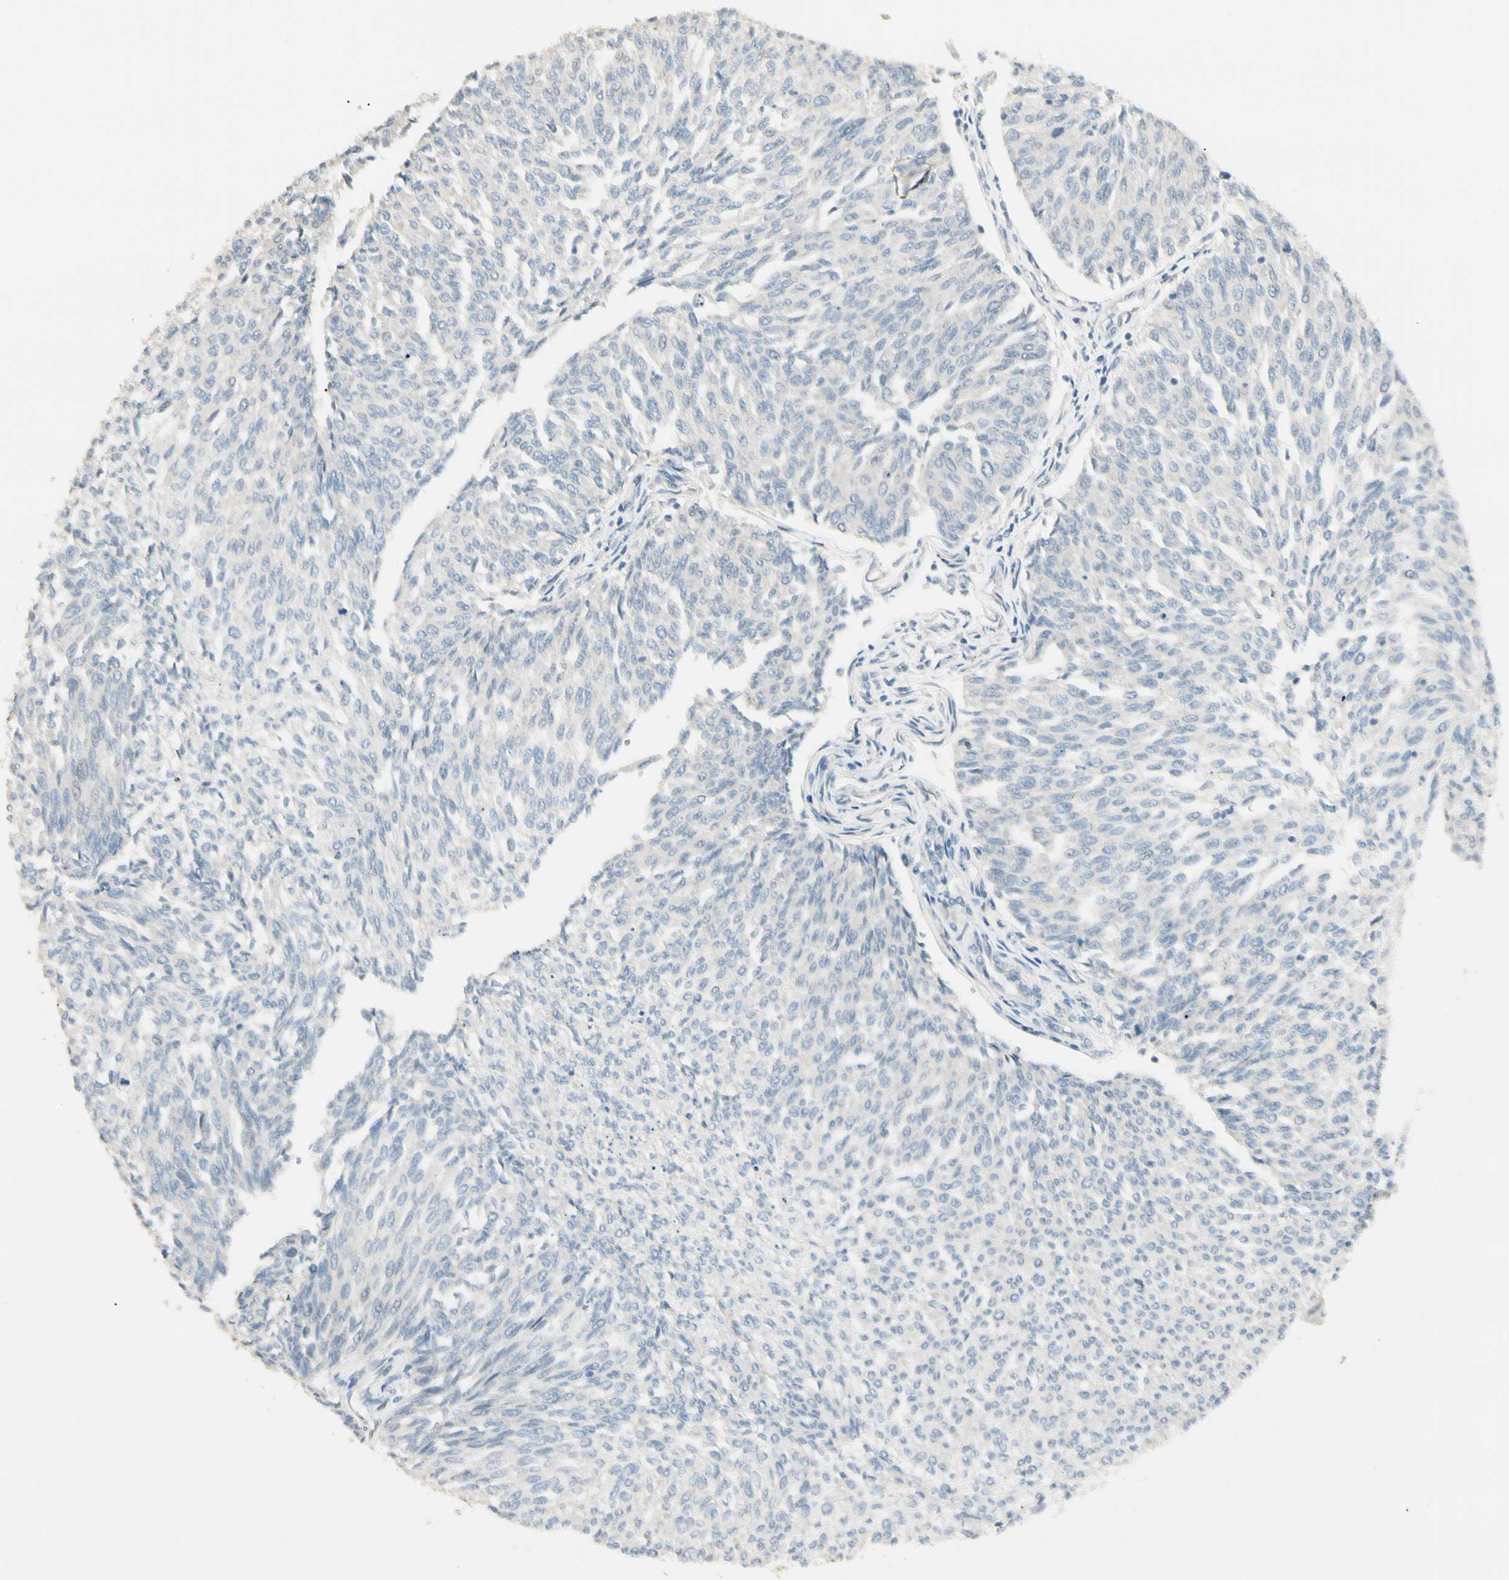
{"staining": {"intensity": "negative", "quantity": "none", "location": "none"}, "tissue": "urothelial cancer", "cell_type": "Tumor cells", "image_type": "cancer", "snomed": [{"axis": "morphology", "description": "Urothelial carcinoma, Low grade"}, {"axis": "topography", "description": "Urinary bladder"}], "caption": "High magnification brightfield microscopy of urothelial cancer stained with DAB (3,3'-diaminobenzidine) (brown) and counterstained with hematoxylin (blue): tumor cells show no significant staining.", "gene": "GNE", "patient": {"sex": "female", "age": 79}}